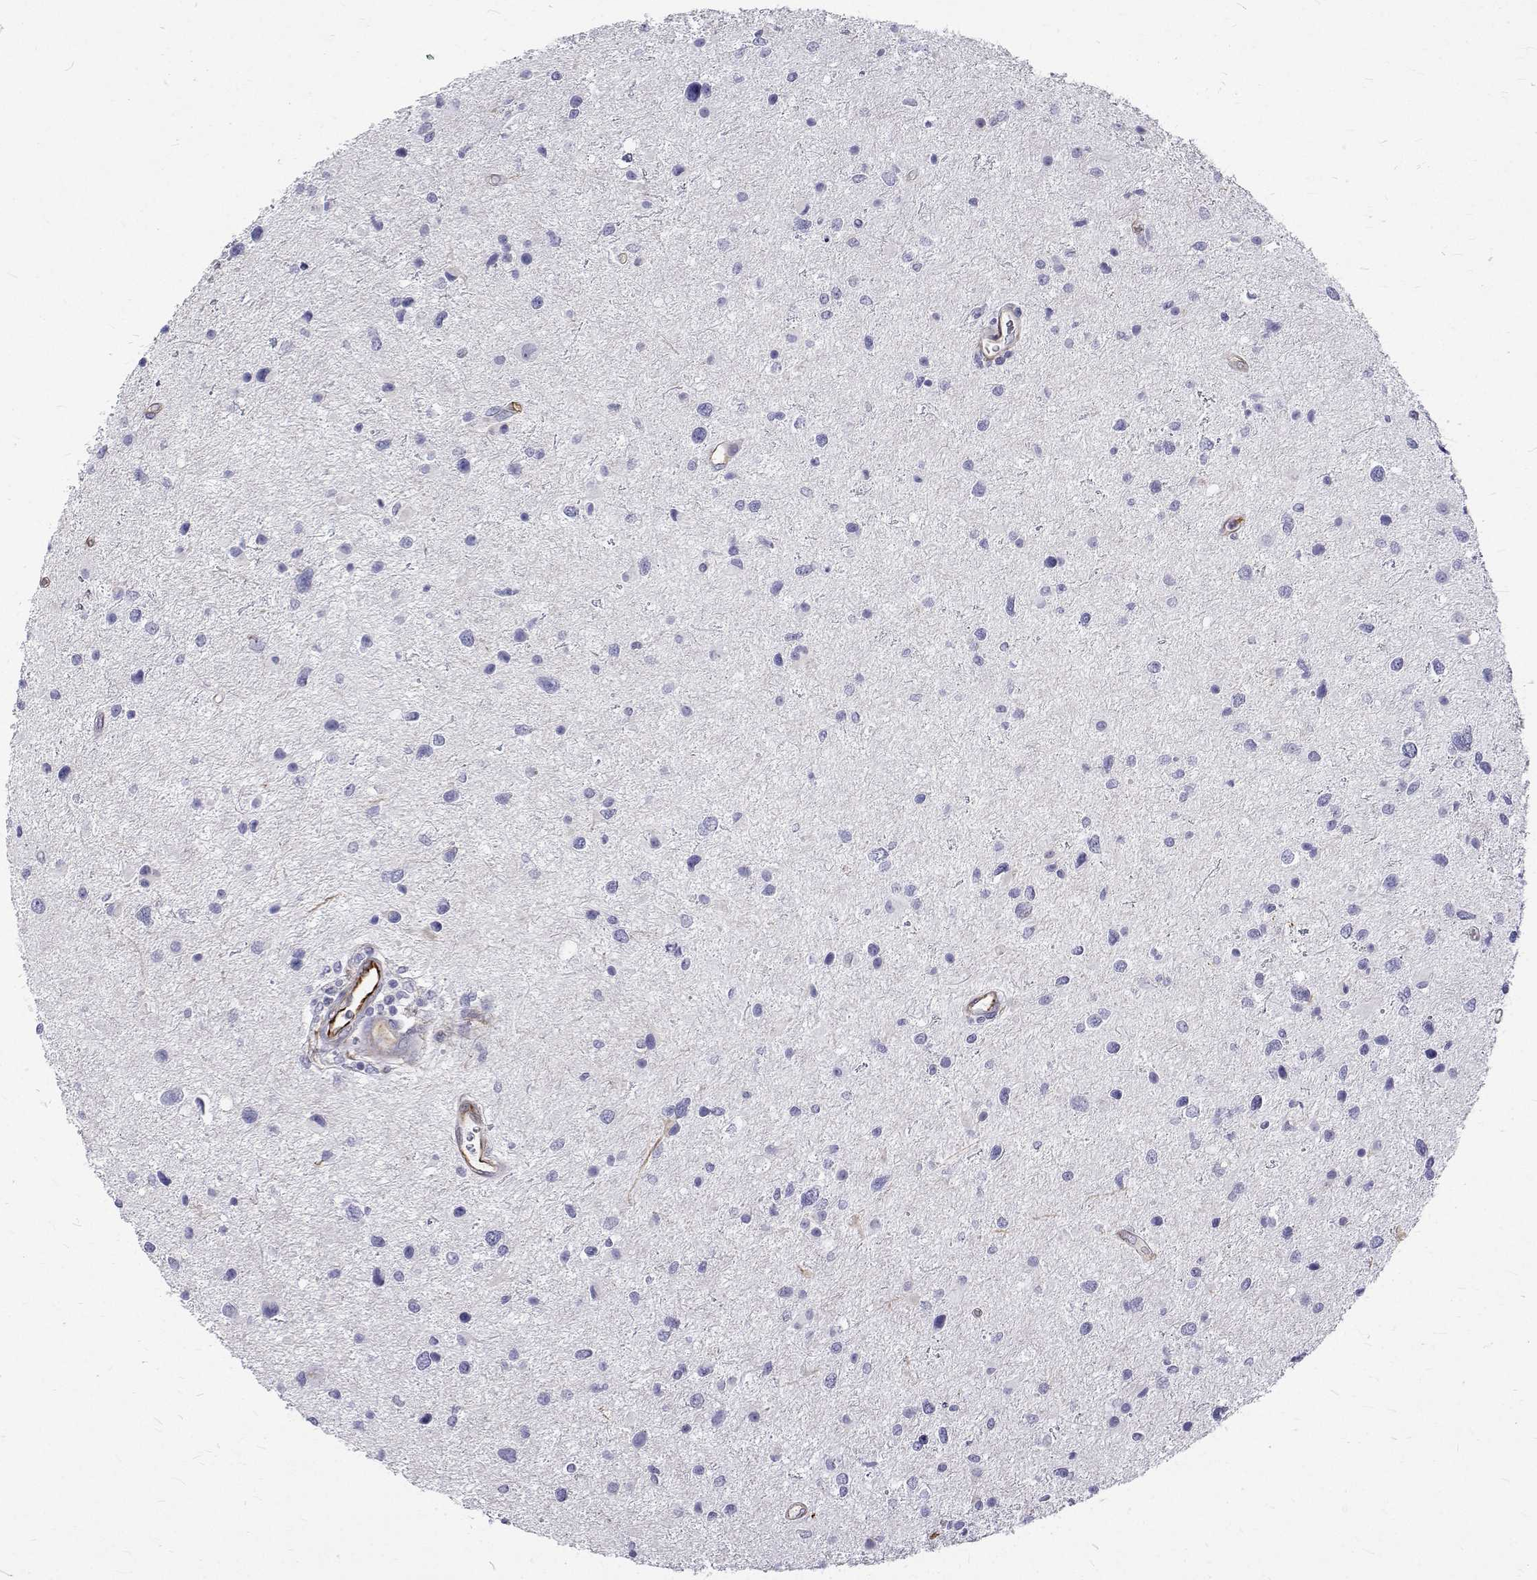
{"staining": {"intensity": "negative", "quantity": "none", "location": "none"}, "tissue": "glioma", "cell_type": "Tumor cells", "image_type": "cancer", "snomed": [{"axis": "morphology", "description": "Glioma, malignant, Low grade"}, {"axis": "topography", "description": "Brain"}], "caption": "Immunohistochemistry of human malignant low-grade glioma exhibits no staining in tumor cells.", "gene": "OPRPN", "patient": {"sex": "female", "age": 32}}